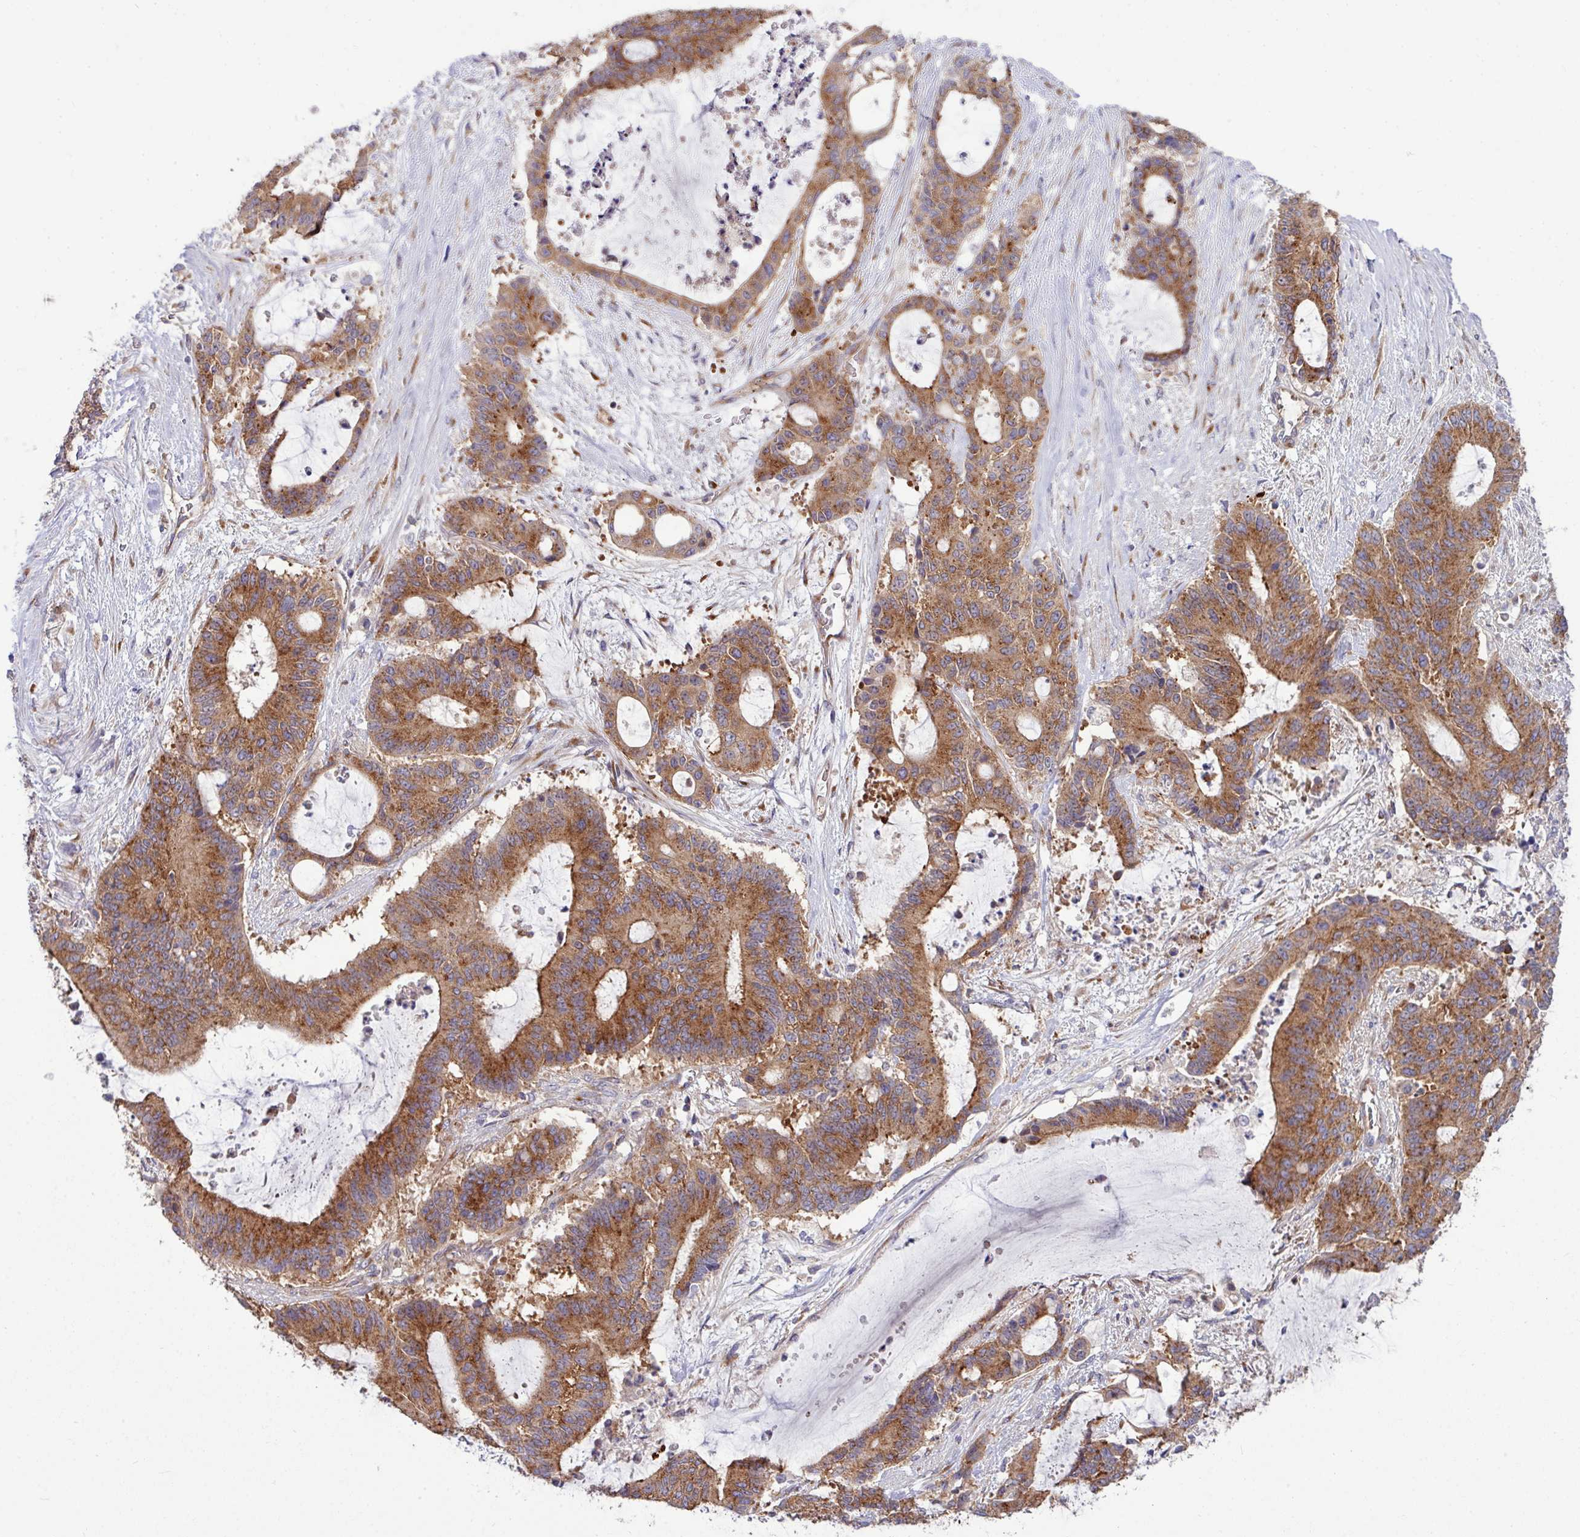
{"staining": {"intensity": "strong", "quantity": ">75%", "location": "cytoplasmic/membranous"}, "tissue": "liver cancer", "cell_type": "Tumor cells", "image_type": "cancer", "snomed": [{"axis": "morphology", "description": "Normal tissue, NOS"}, {"axis": "morphology", "description": "Cholangiocarcinoma"}, {"axis": "topography", "description": "Liver"}, {"axis": "topography", "description": "Peripheral nerve tissue"}], "caption": "Protein staining of liver cancer (cholangiocarcinoma) tissue displays strong cytoplasmic/membranous expression in approximately >75% of tumor cells.", "gene": "LSM12", "patient": {"sex": "female", "age": 73}}